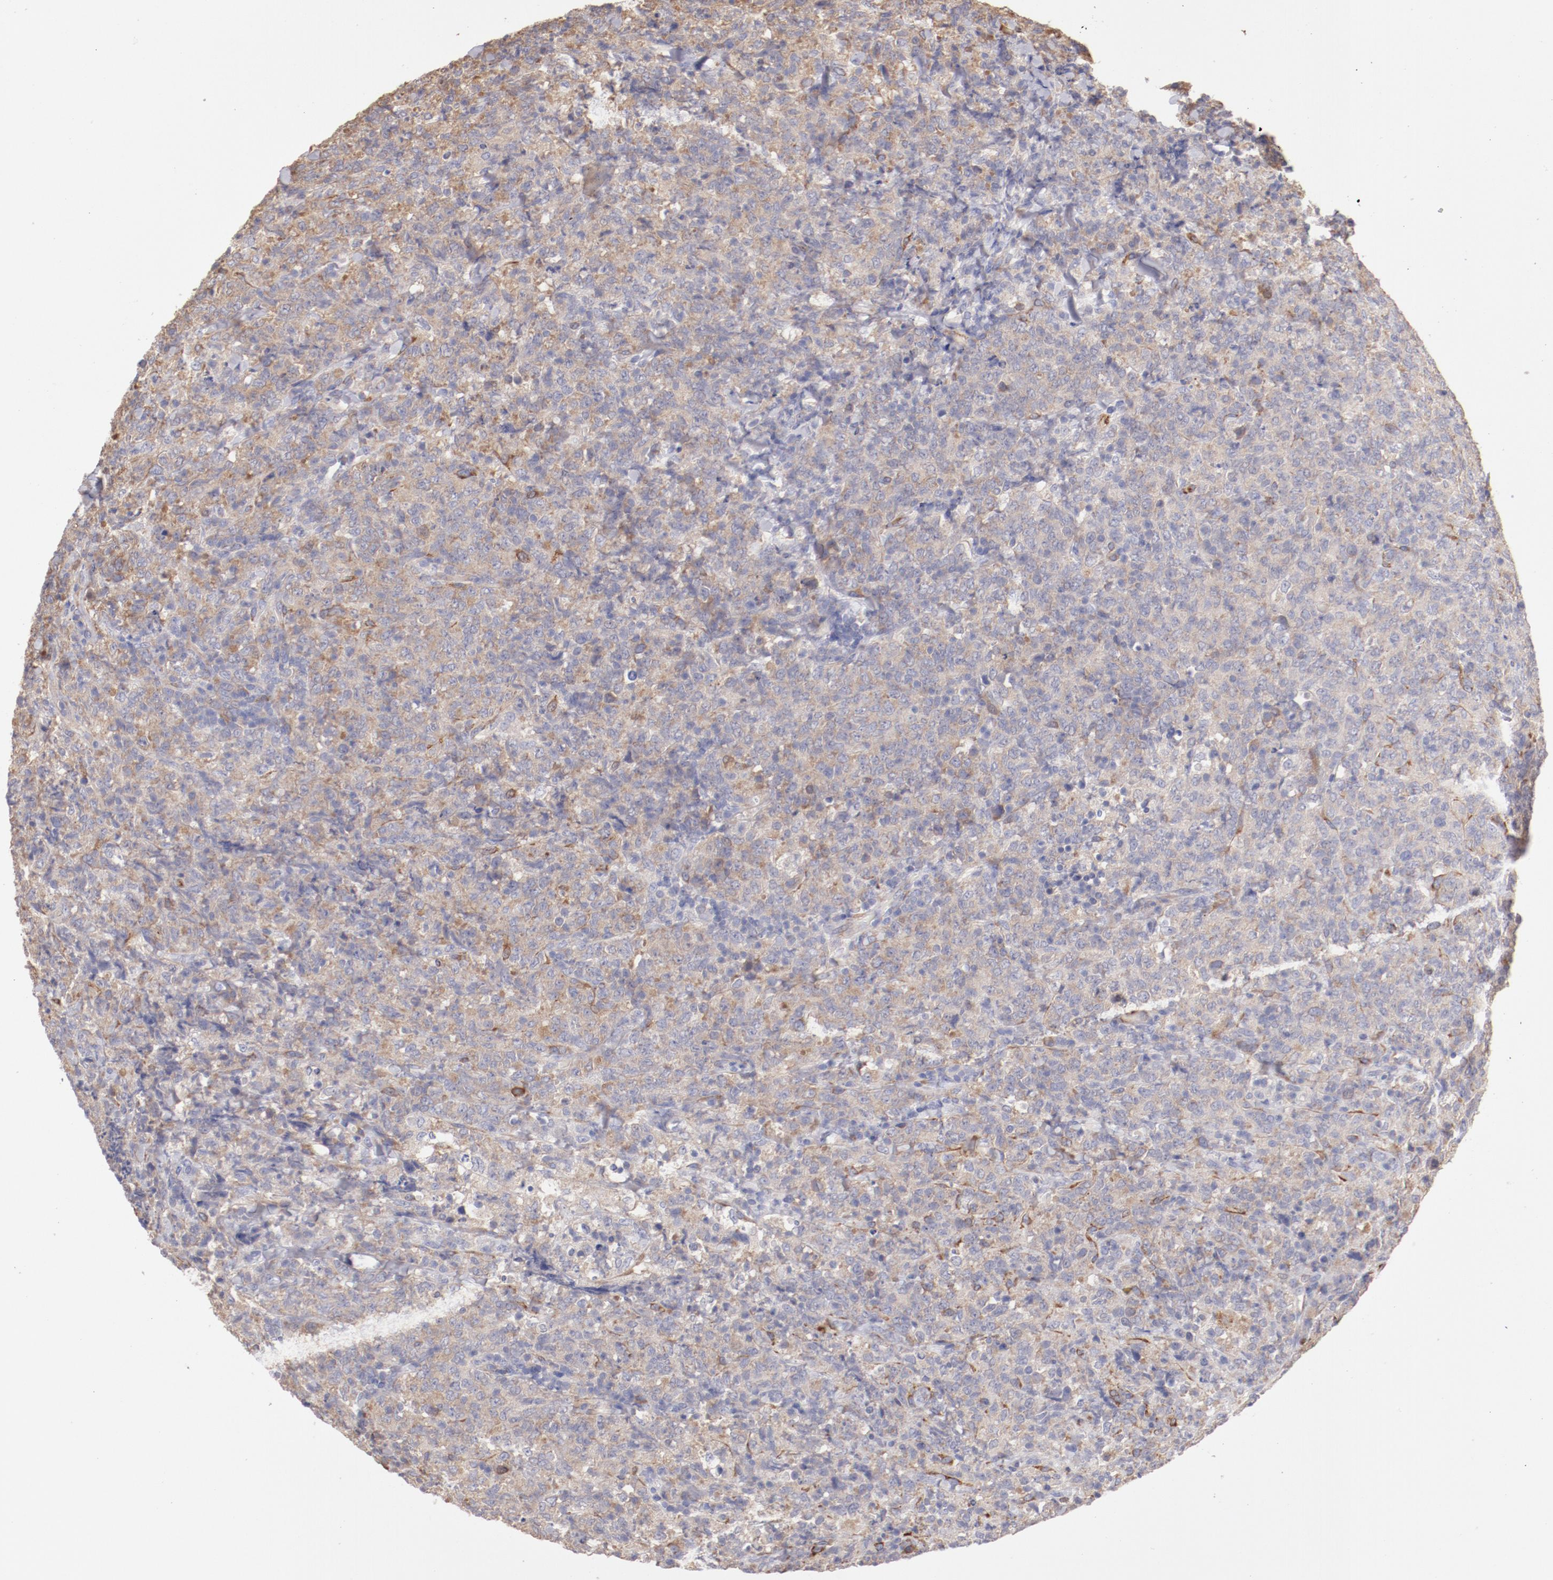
{"staining": {"intensity": "moderate", "quantity": "25%-75%", "location": "cytoplasmic/membranous"}, "tissue": "lymphoma", "cell_type": "Tumor cells", "image_type": "cancer", "snomed": [{"axis": "morphology", "description": "Malignant lymphoma, non-Hodgkin's type, High grade"}, {"axis": "topography", "description": "Tonsil"}], "caption": "Protein analysis of lymphoma tissue reveals moderate cytoplasmic/membranous positivity in approximately 25%-75% of tumor cells.", "gene": "ENTPD5", "patient": {"sex": "female", "age": 36}}